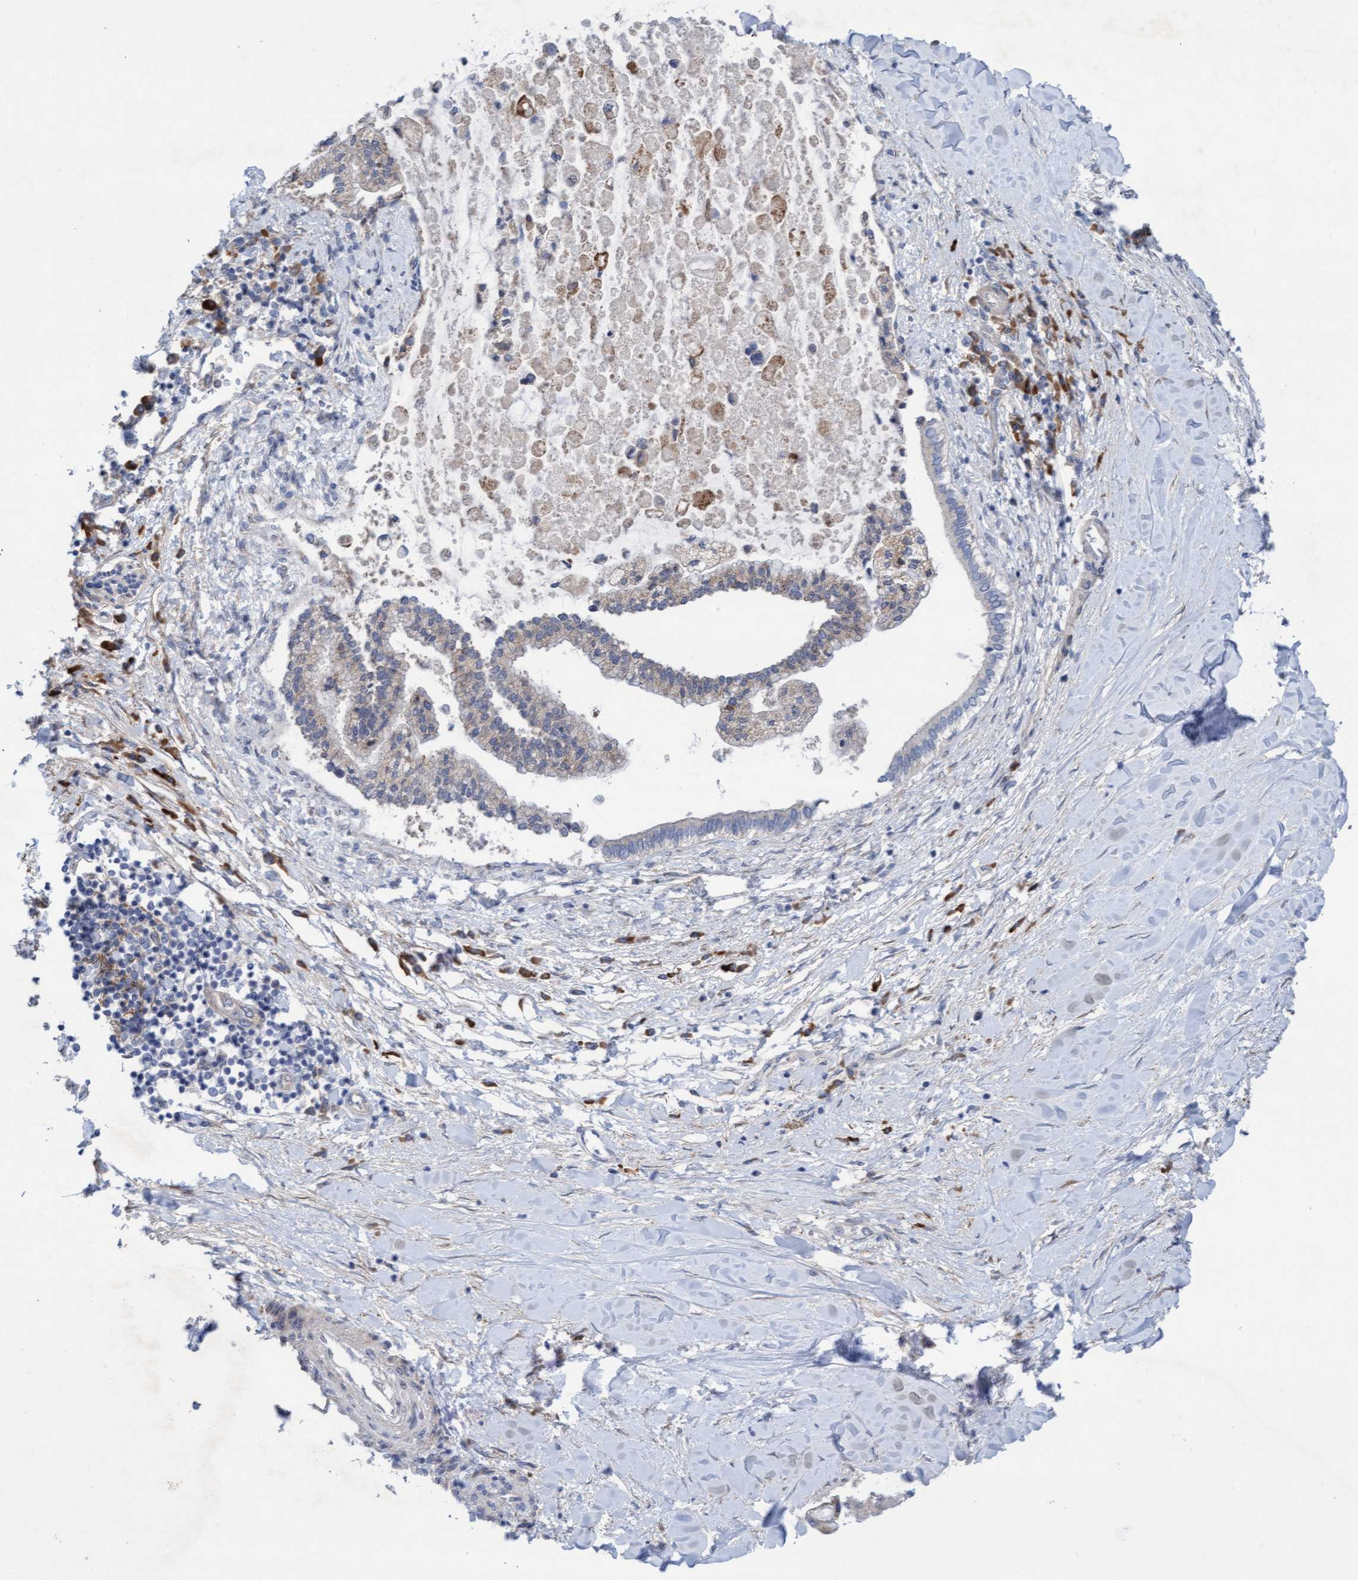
{"staining": {"intensity": "weak", "quantity": "25%-75%", "location": "cytoplasmic/membranous"}, "tissue": "liver cancer", "cell_type": "Tumor cells", "image_type": "cancer", "snomed": [{"axis": "morphology", "description": "Cholangiocarcinoma"}, {"axis": "topography", "description": "Liver"}], "caption": "Immunohistochemistry (IHC) staining of liver cancer (cholangiocarcinoma), which reveals low levels of weak cytoplasmic/membranous expression in approximately 25%-75% of tumor cells indicating weak cytoplasmic/membranous protein positivity. The staining was performed using DAB (3,3'-diaminobenzidine) (brown) for protein detection and nuclei were counterstained in hematoxylin (blue).", "gene": "PLCD1", "patient": {"sex": "male", "age": 50}}